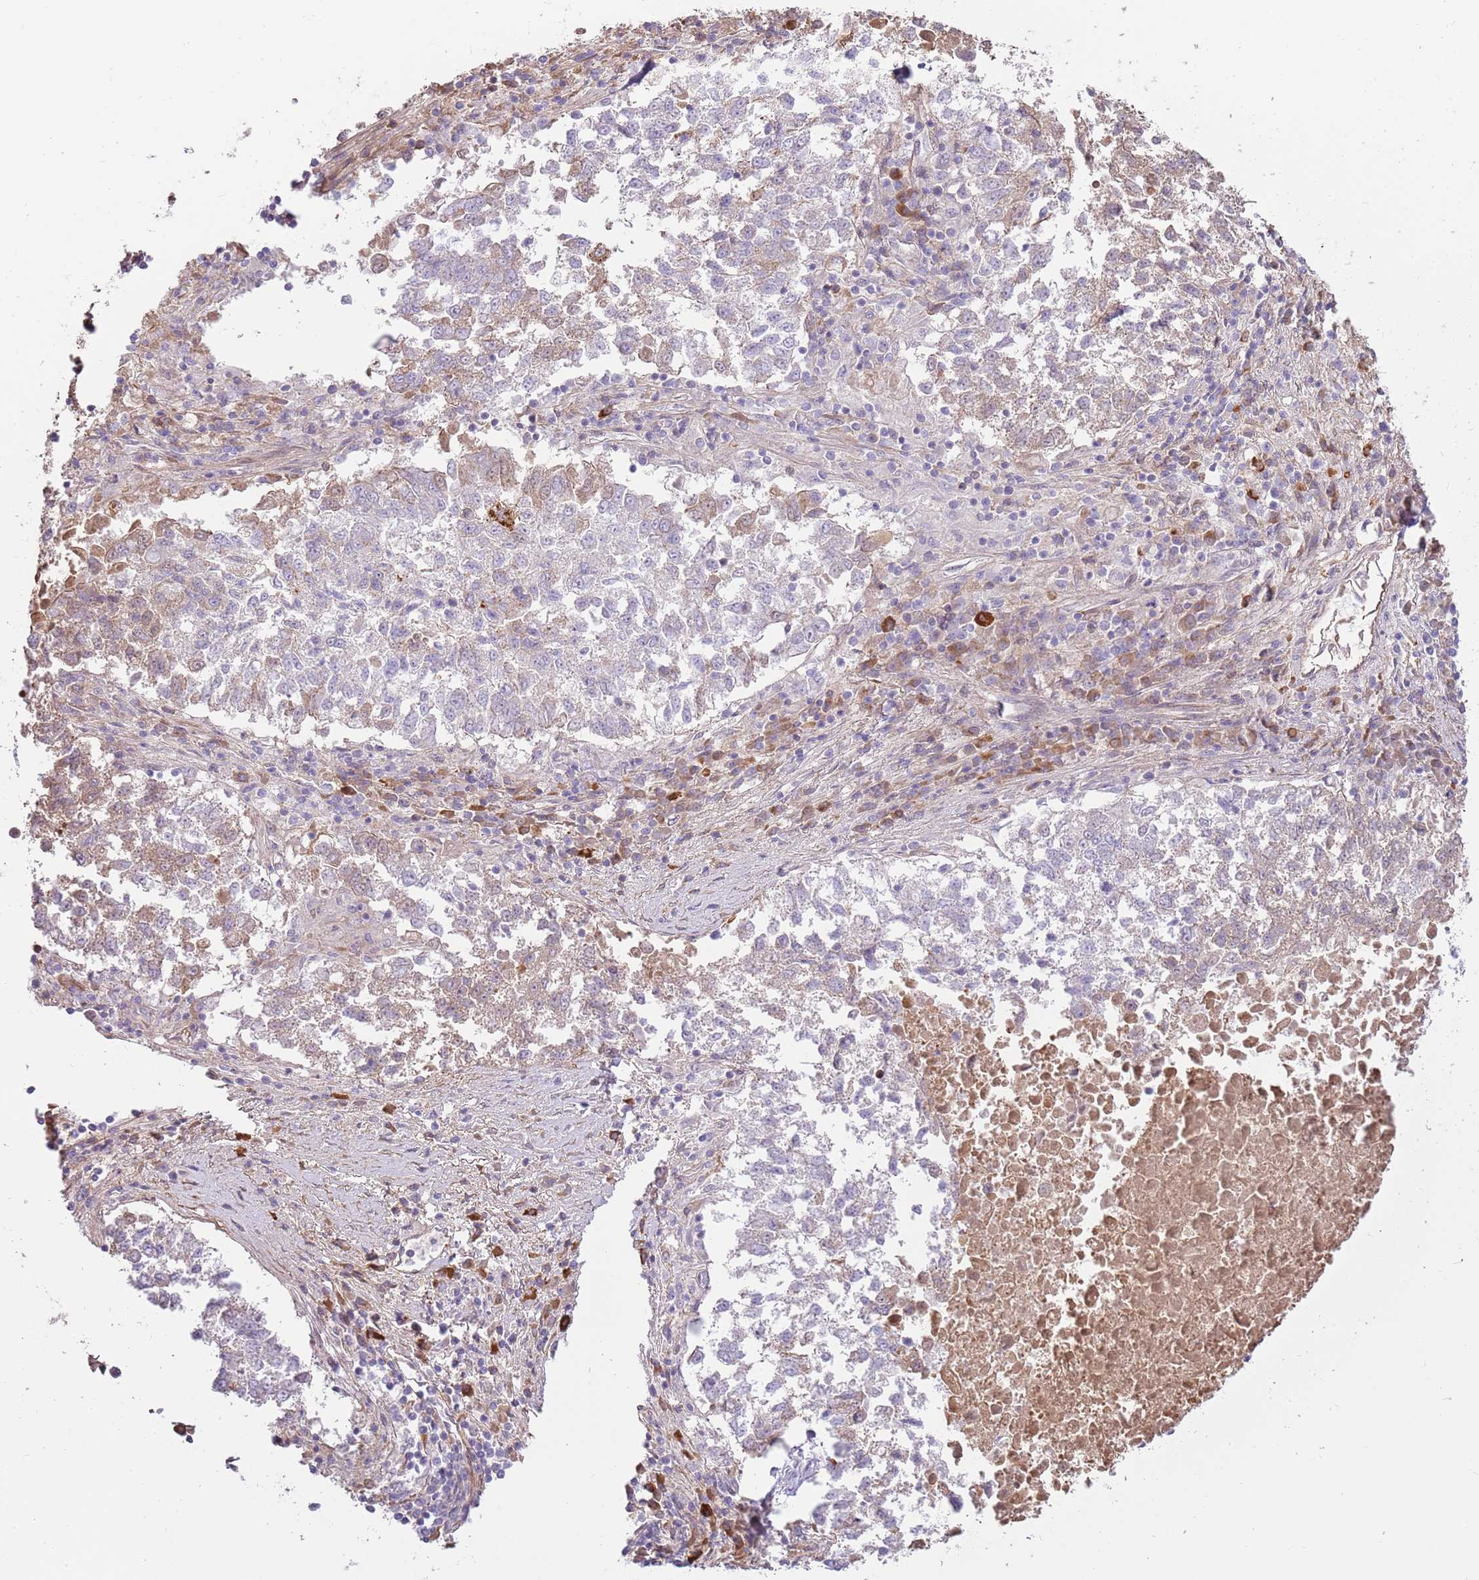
{"staining": {"intensity": "weak", "quantity": "<25%", "location": "cytoplasmic/membranous"}, "tissue": "lung cancer", "cell_type": "Tumor cells", "image_type": "cancer", "snomed": [{"axis": "morphology", "description": "Squamous cell carcinoma, NOS"}, {"axis": "topography", "description": "Lung"}], "caption": "Tumor cells show no significant protein staining in lung cancer (squamous cell carcinoma).", "gene": "MCUB", "patient": {"sex": "male", "age": 73}}